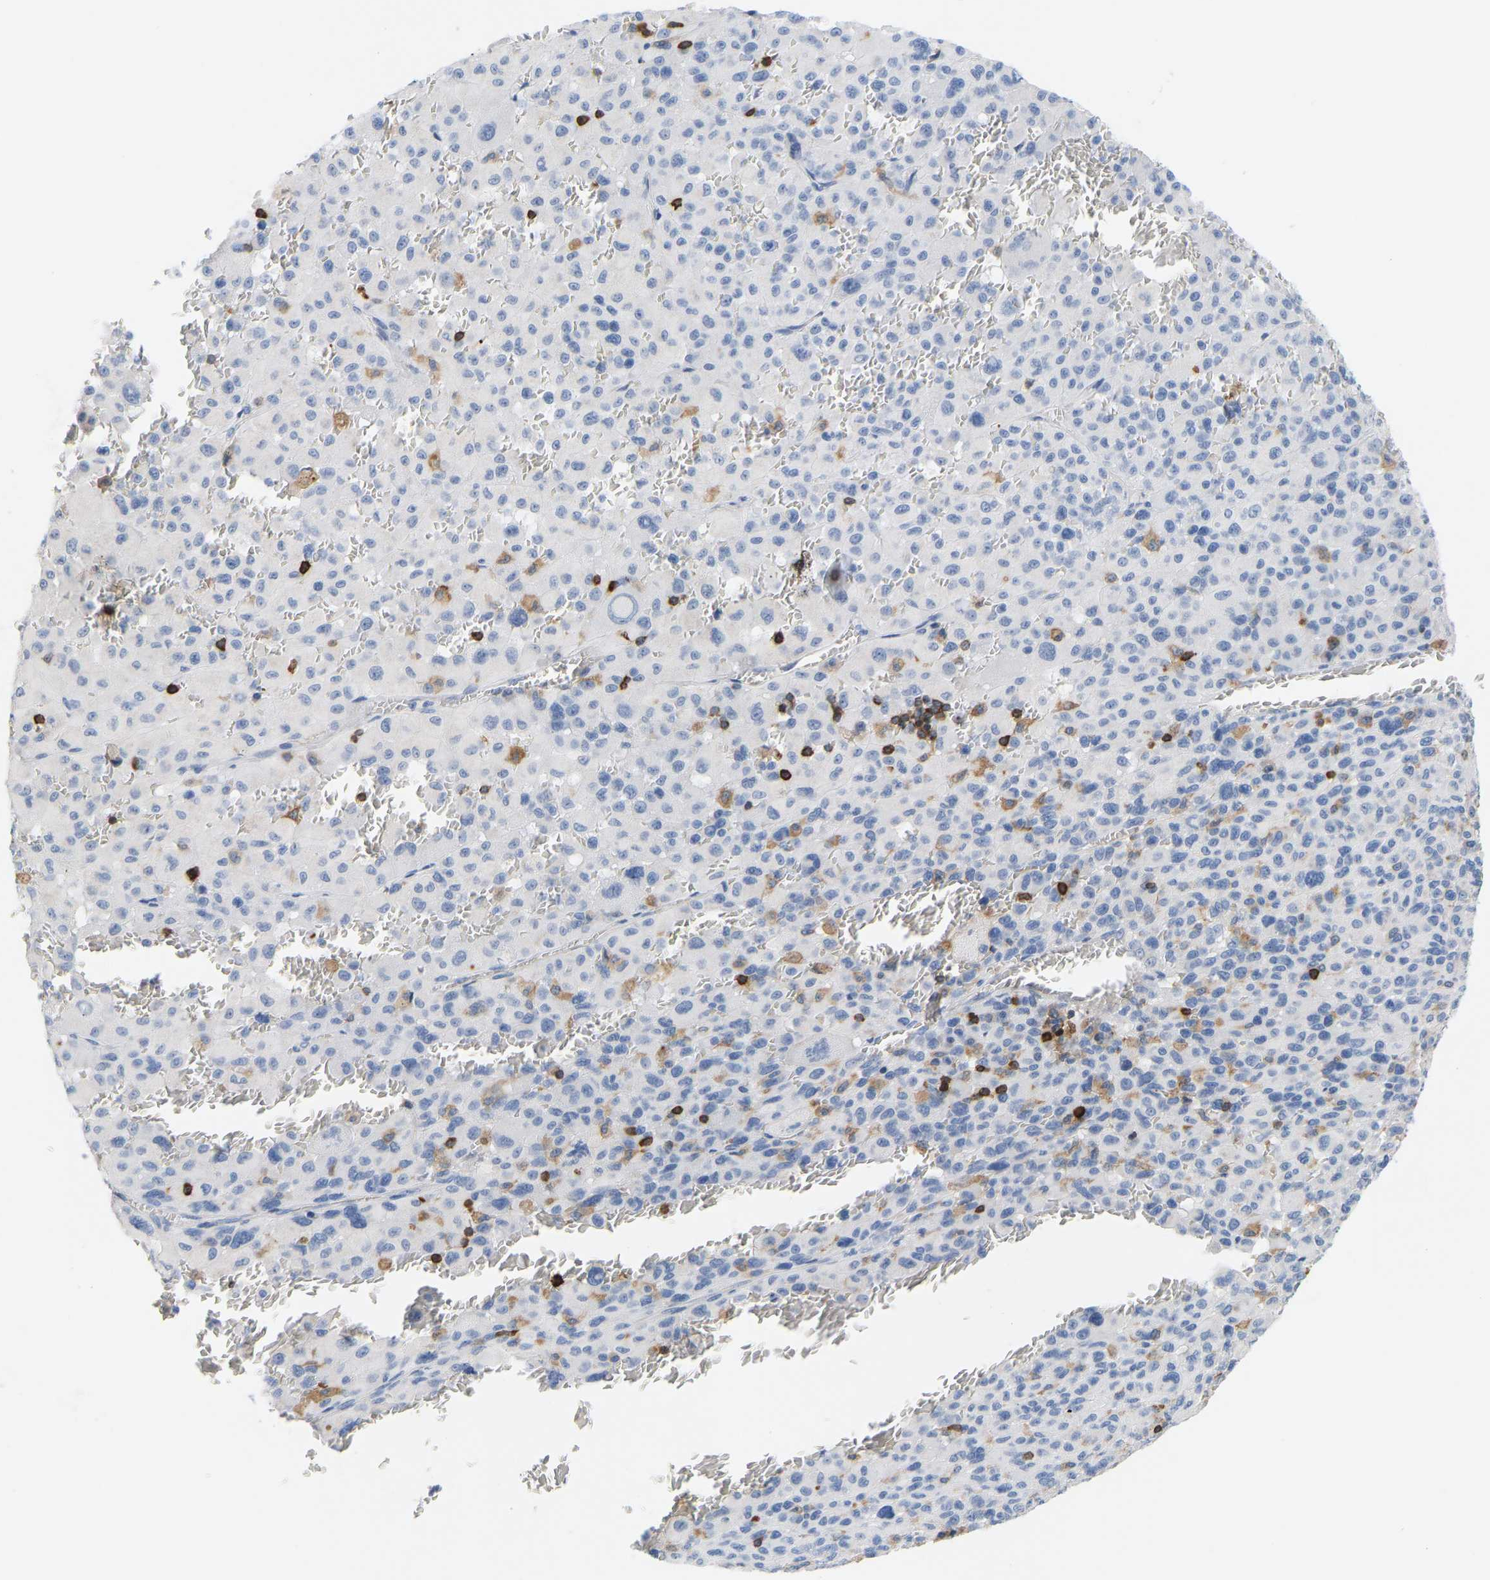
{"staining": {"intensity": "negative", "quantity": "none", "location": "none"}, "tissue": "melanoma", "cell_type": "Tumor cells", "image_type": "cancer", "snomed": [{"axis": "morphology", "description": "Malignant melanoma, Metastatic site"}, {"axis": "topography", "description": "Skin"}], "caption": "A micrograph of human malignant melanoma (metastatic site) is negative for staining in tumor cells.", "gene": "EVL", "patient": {"sex": "female", "age": 74}}